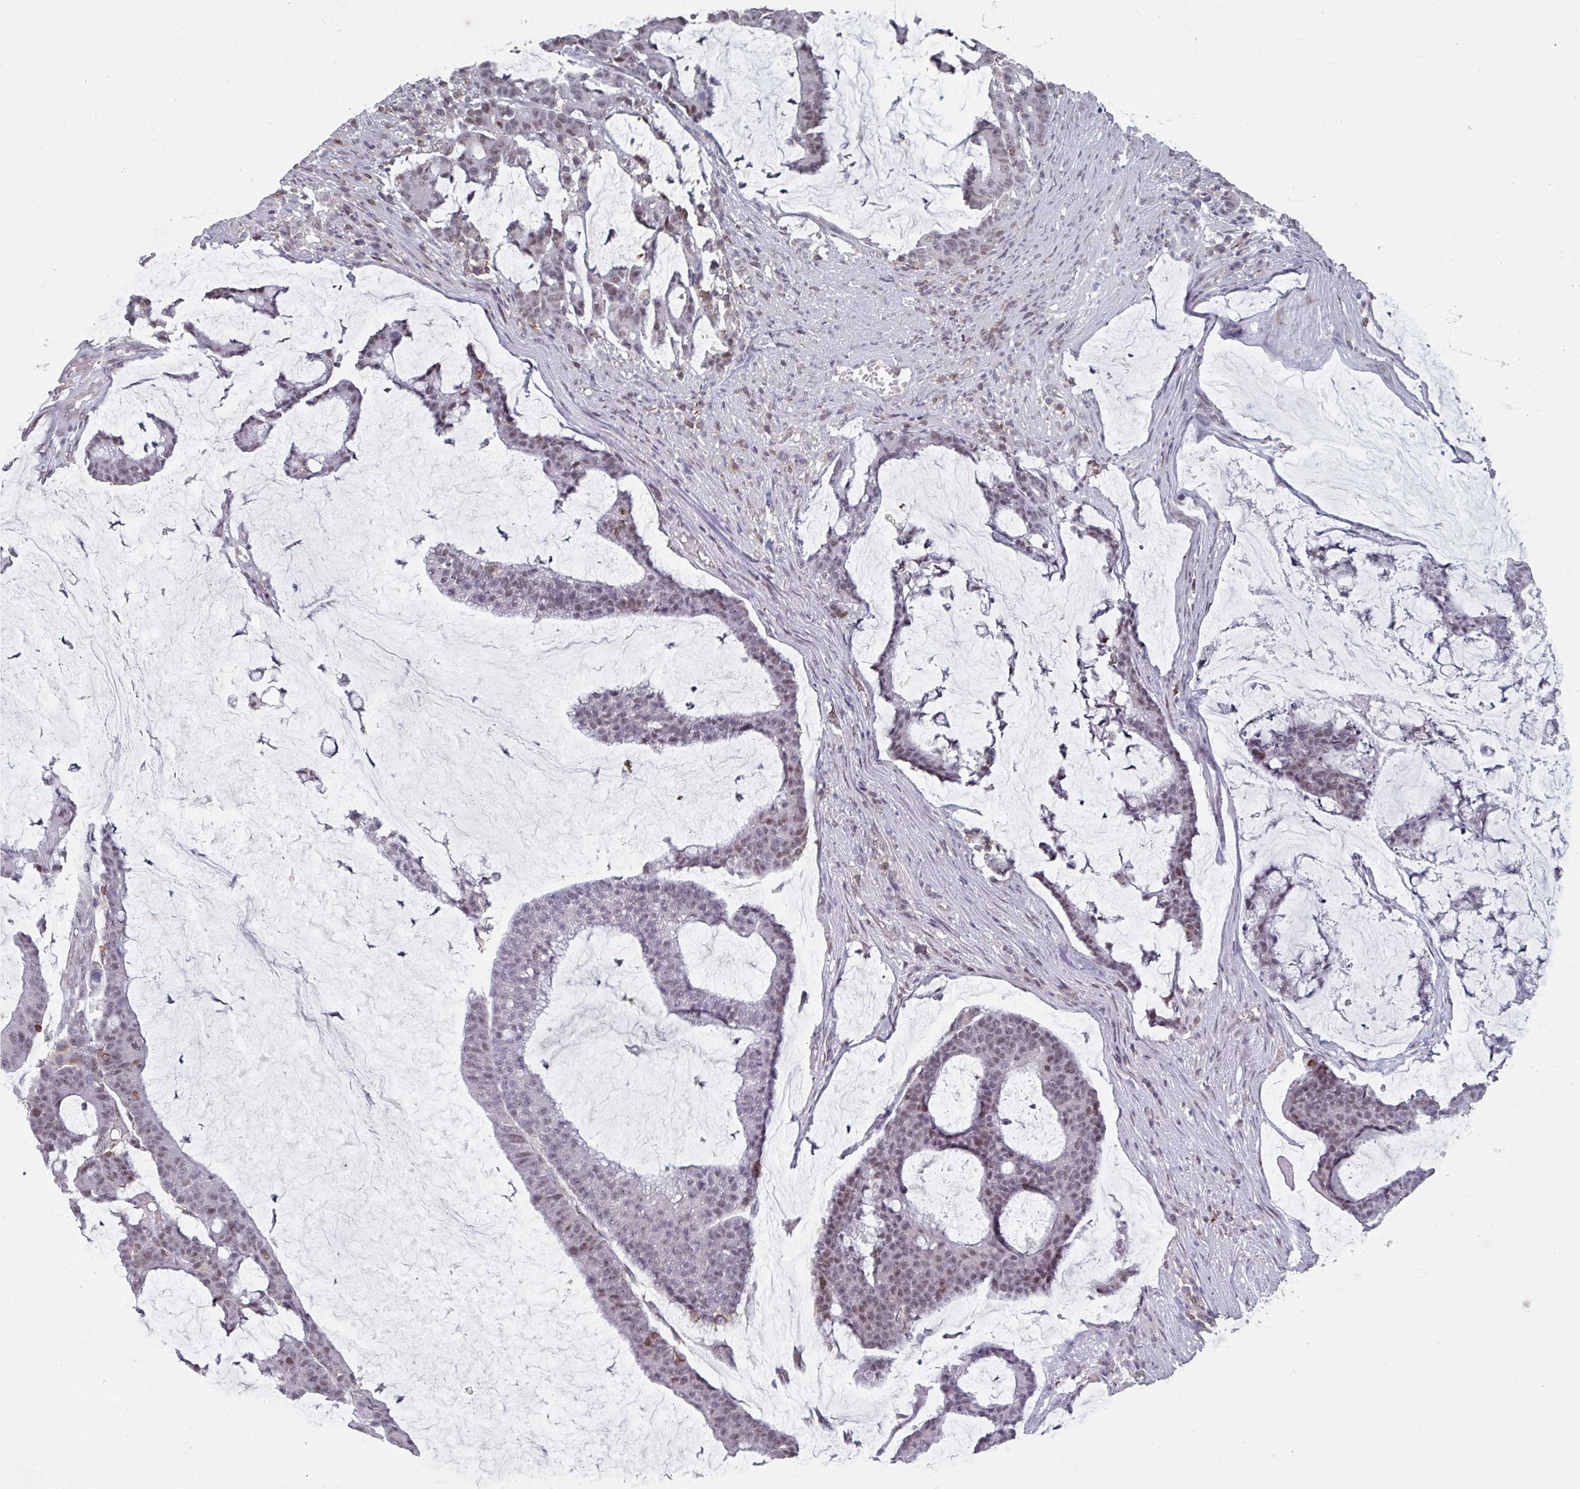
{"staining": {"intensity": "moderate", "quantity": "<25%", "location": "nuclear"}, "tissue": "colorectal cancer", "cell_type": "Tumor cells", "image_type": "cancer", "snomed": [{"axis": "morphology", "description": "Adenocarcinoma, NOS"}, {"axis": "topography", "description": "Colon"}], "caption": "This micrograph displays immunohistochemistry staining of colorectal cancer (adenocarcinoma), with low moderate nuclear expression in about <25% of tumor cells.", "gene": "RASAL3", "patient": {"sex": "female", "age": 84}}